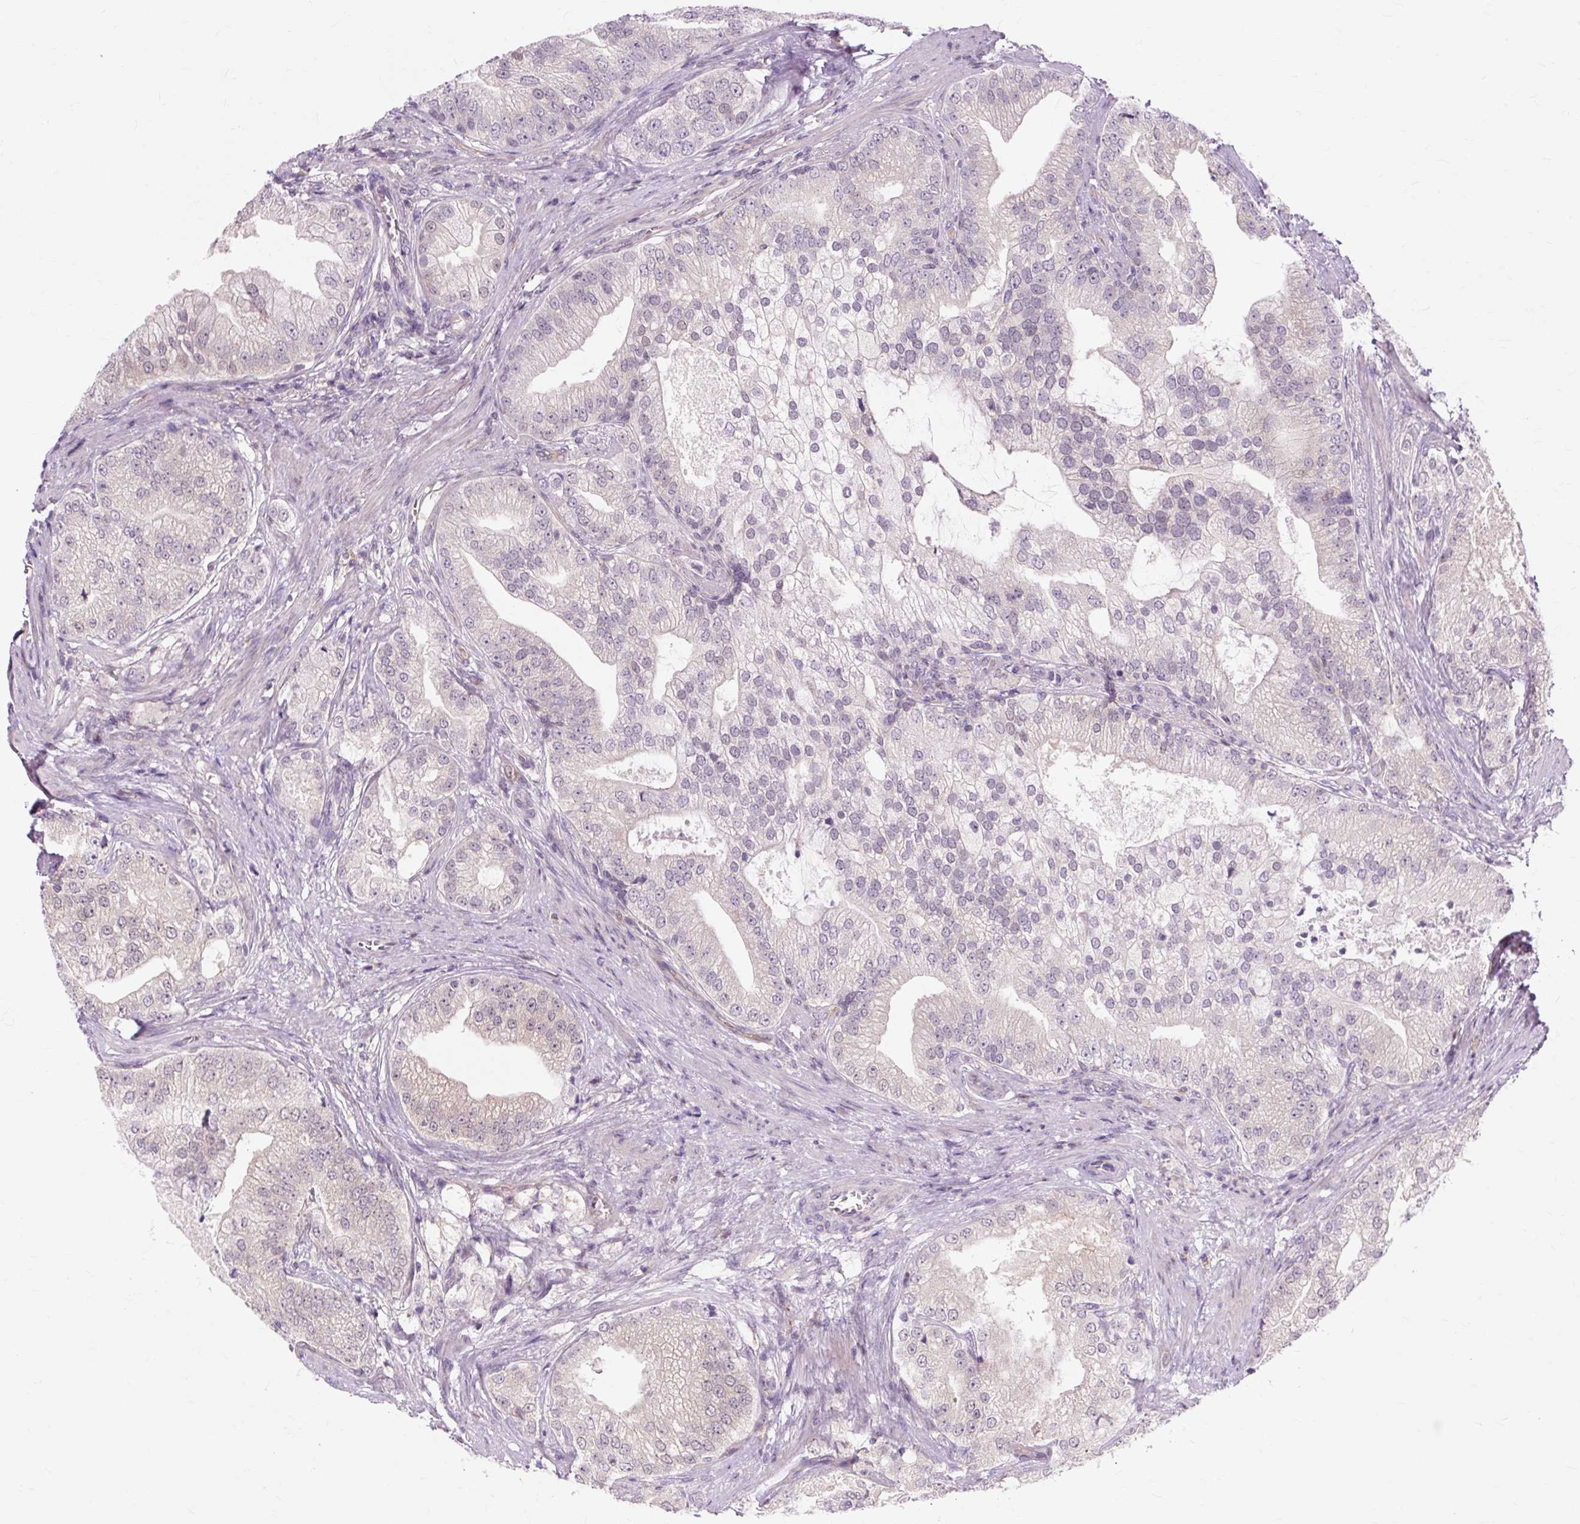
{"staining": {"intensity": "weak", "quantity": "<25%", "location": "nuclear"}, "tissue": "prostate cancer", "cell_type": "Tumor cells", "image_type": "cancer", "snomed": [{"axis": "morphology", "description": "Adenocarcinoma, High grade"}, {"axis": "topography", "description": "Prostate"}], "caption": "This is an immunohistochemistry histopathology image of adenocarcinoma (high-grade) (prostate). There is no expression in tumor cells.", "gene": "ZNF35", "patient": {"sex": "male", "age": 70}}